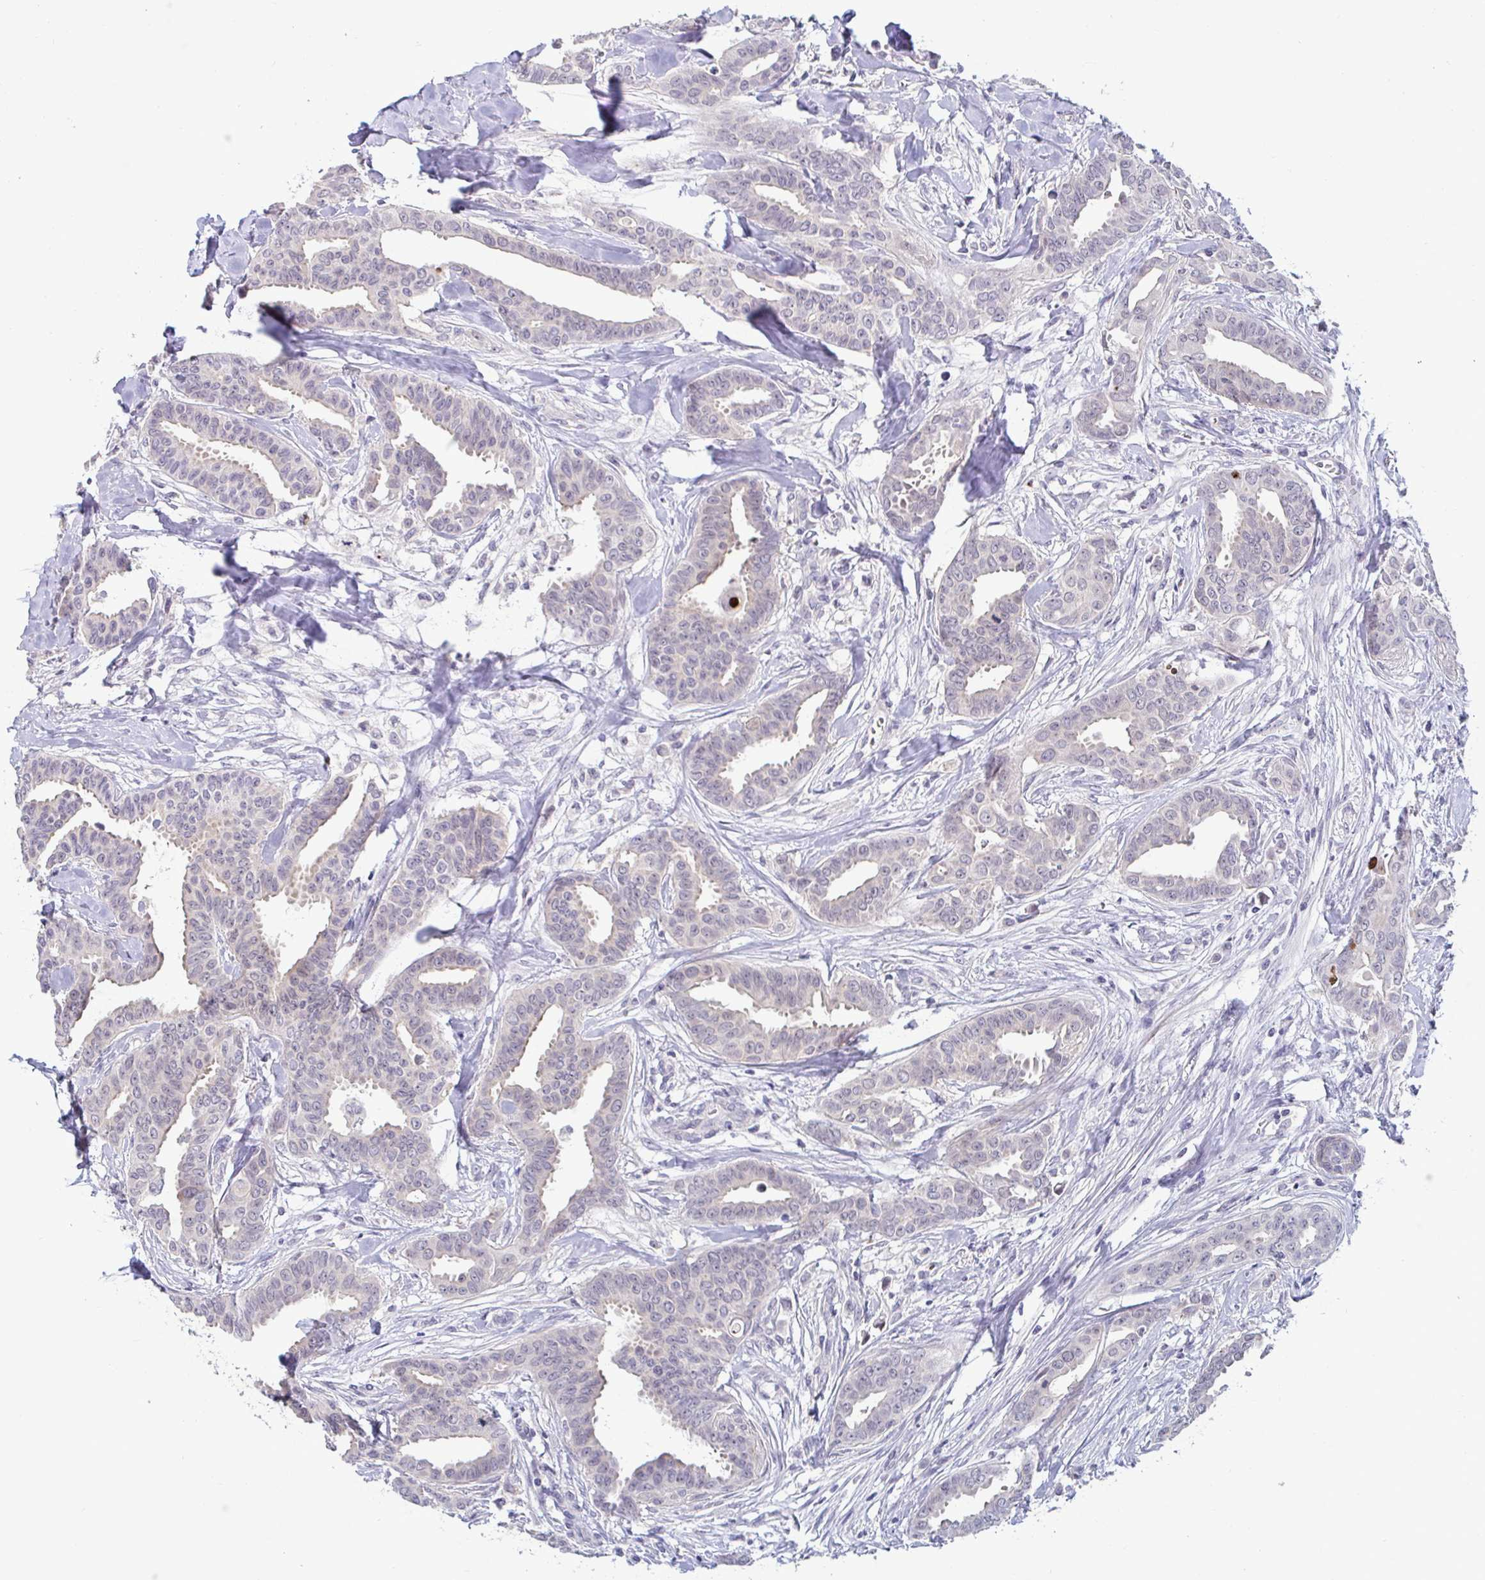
{"staining": {"intensity": "negative", "quantity": "none", "location": "none"}, "tissue": "breast cancer", "cell_type": "Tumor cells", "image_type": "cancer", "snomed": [{"axis": "morphology", "description": "Duct carcinoma"}, {"axis": "topography", "description": "Breast"}], "caption": "Immunohistochemistry (IHC) histopathology image of breast cancer (infiltrating ductal carcinoma) stained for a protein (brown), which demonstrates no expression in tumor cells.", "gene": "GSTM1", "patient": {"sex": "female", "age": 45}}